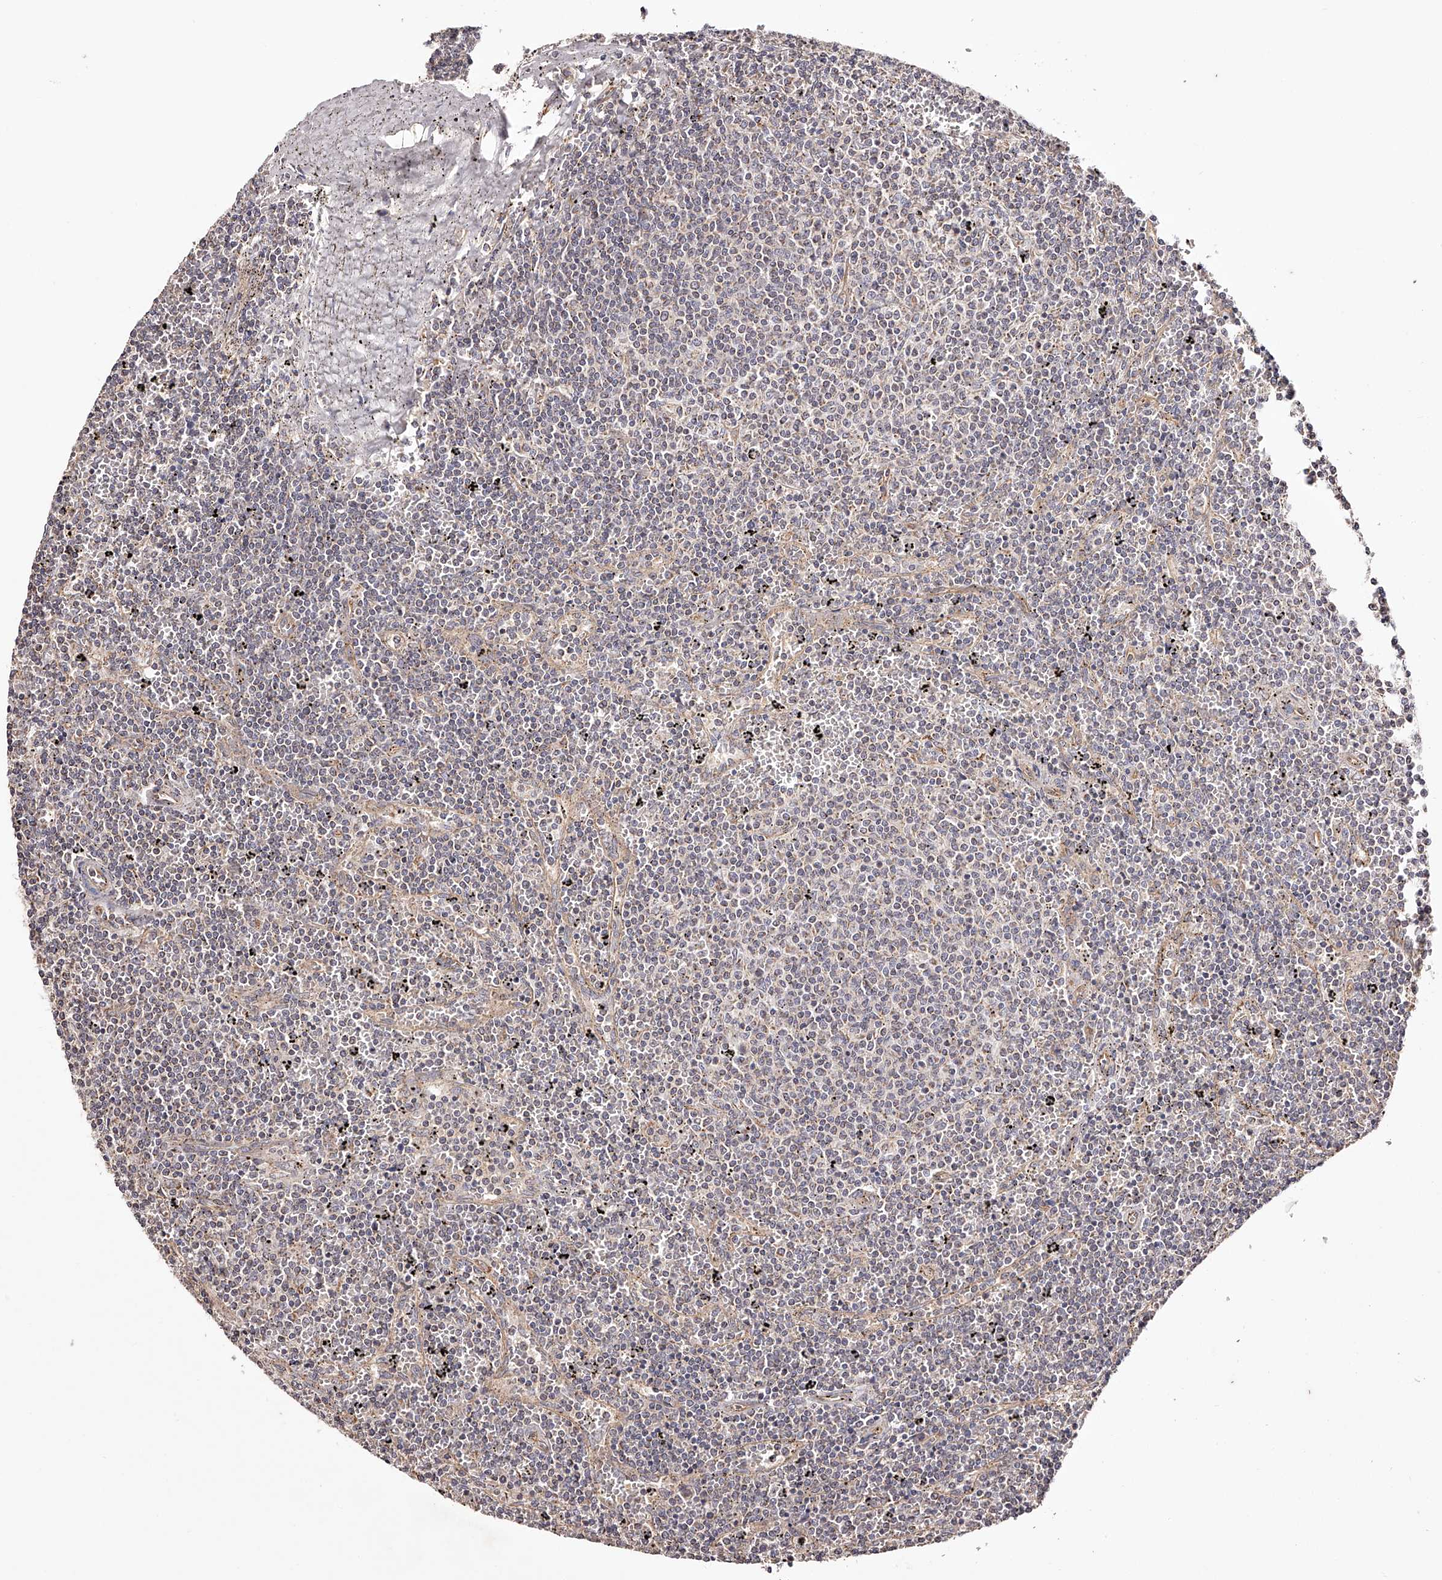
{"staining": {"intensity": "negative", "quantity": "none", "location": "none"}, "tissue": "lymphoma", "cell_type": "Tumor cells", "image_type": "cancer", "snomed": [{"axis": "morphology", "description": "Malignant lymphoma, non-Hodgkin's type, Low grade"}, {"axis": "topography", "description": "Spleen"}], "caption": "Immunohistochemical staining of lymphoma displays no significant expression in tumor cells.", "gene": "USP21", "patient": {"sex": "female", "age": 50}}